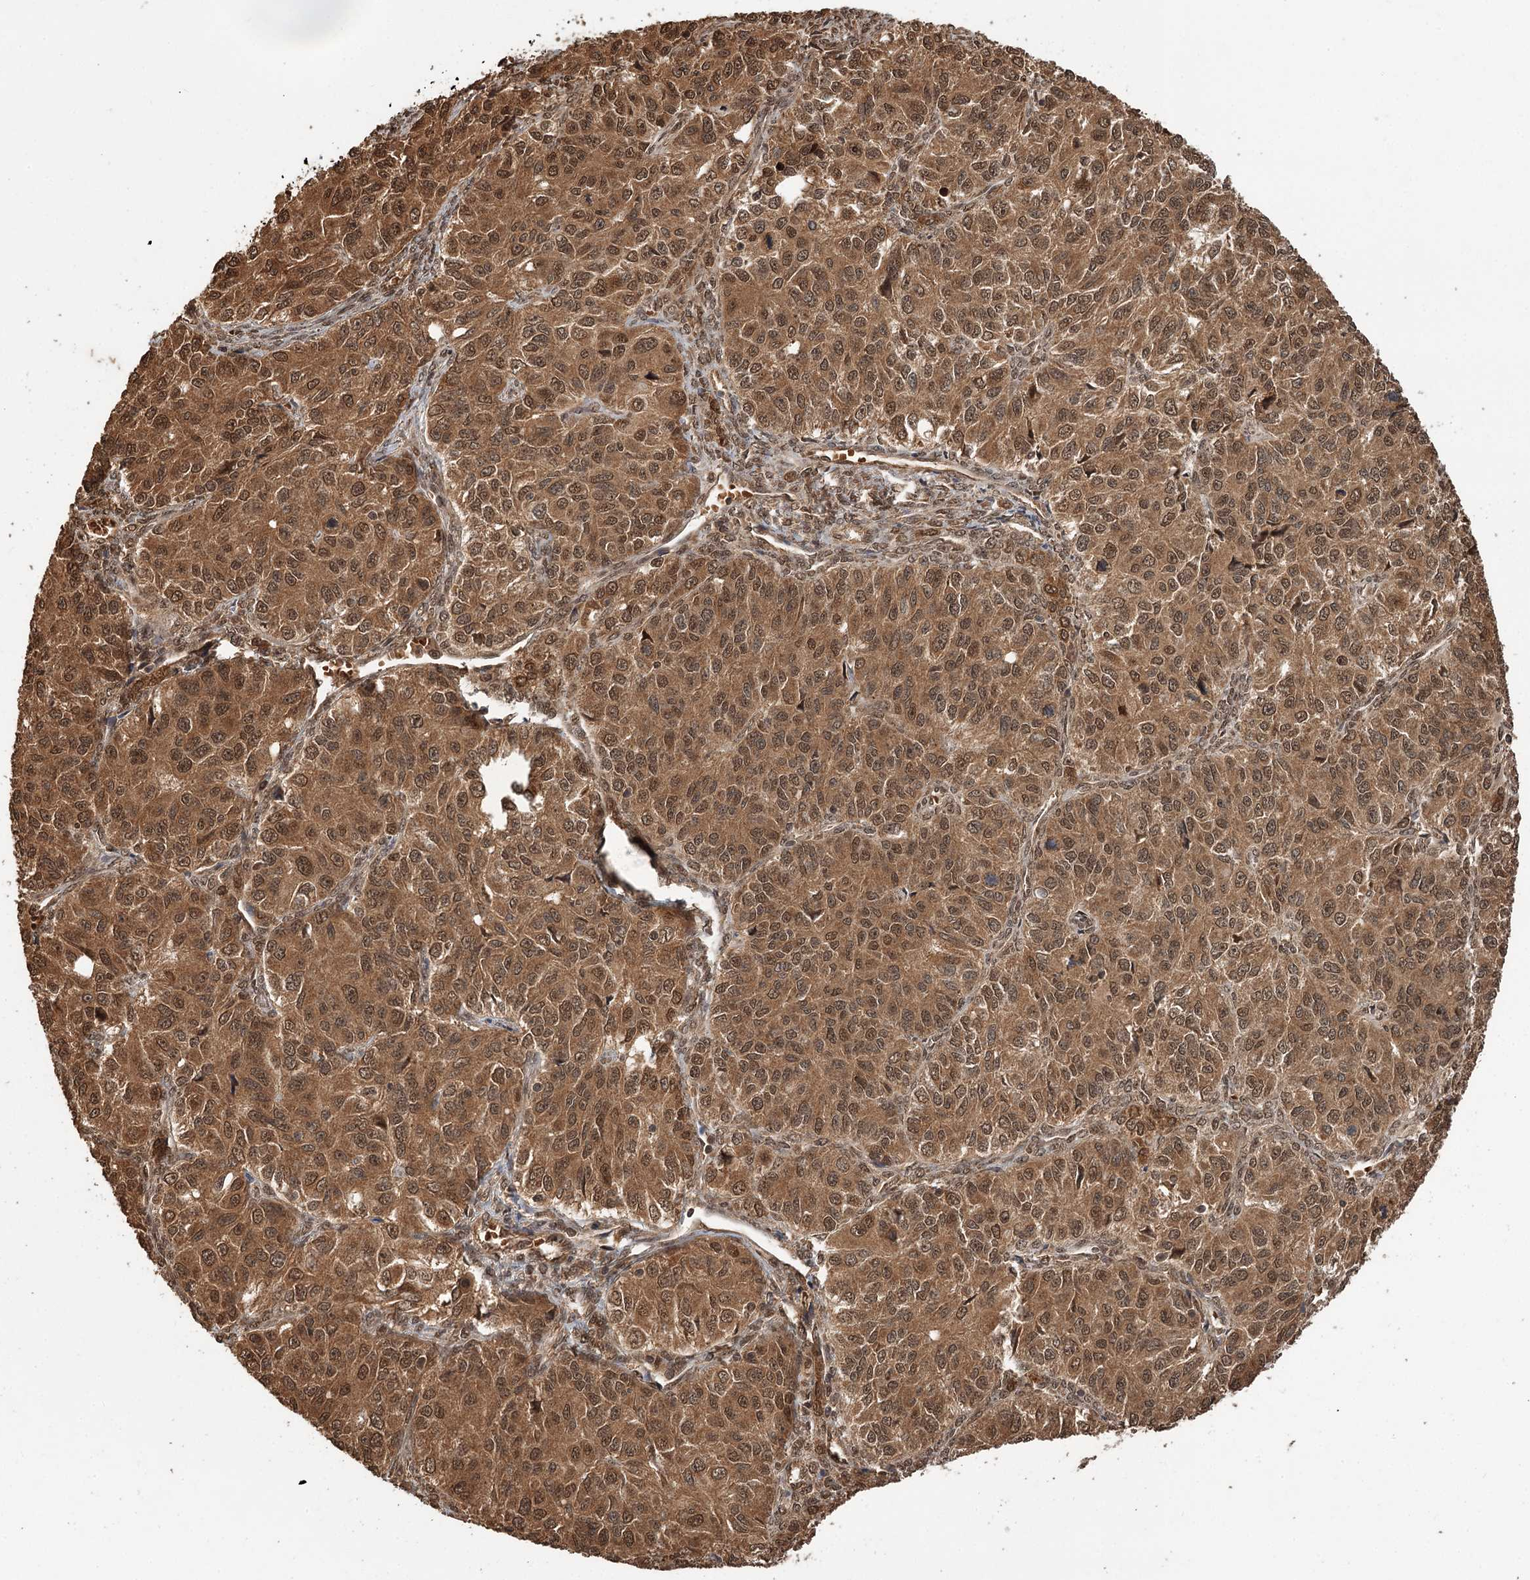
{"staining": {"intensity": "moderate", "quantity": ">75%", "location": "cytoplasmic/membranous,nuclear"}, "tissue": "ovarian cancer", "cell_type": "Tumor cells", "image_type": "cancer", "snomed": [{"axis": "morphology", "description": "Carcinoma, endometroid"}, {"axis": "topography", "description": "Ovary"}], "caption": "IHC of human ovarian cancer demonstrates medium levels of moderate cytoplasmic/membranous and nuclear expression in about >75% of tumor cells.", "gene": "N6AMT1", "patient": {"sex": "female", "age": 51}}